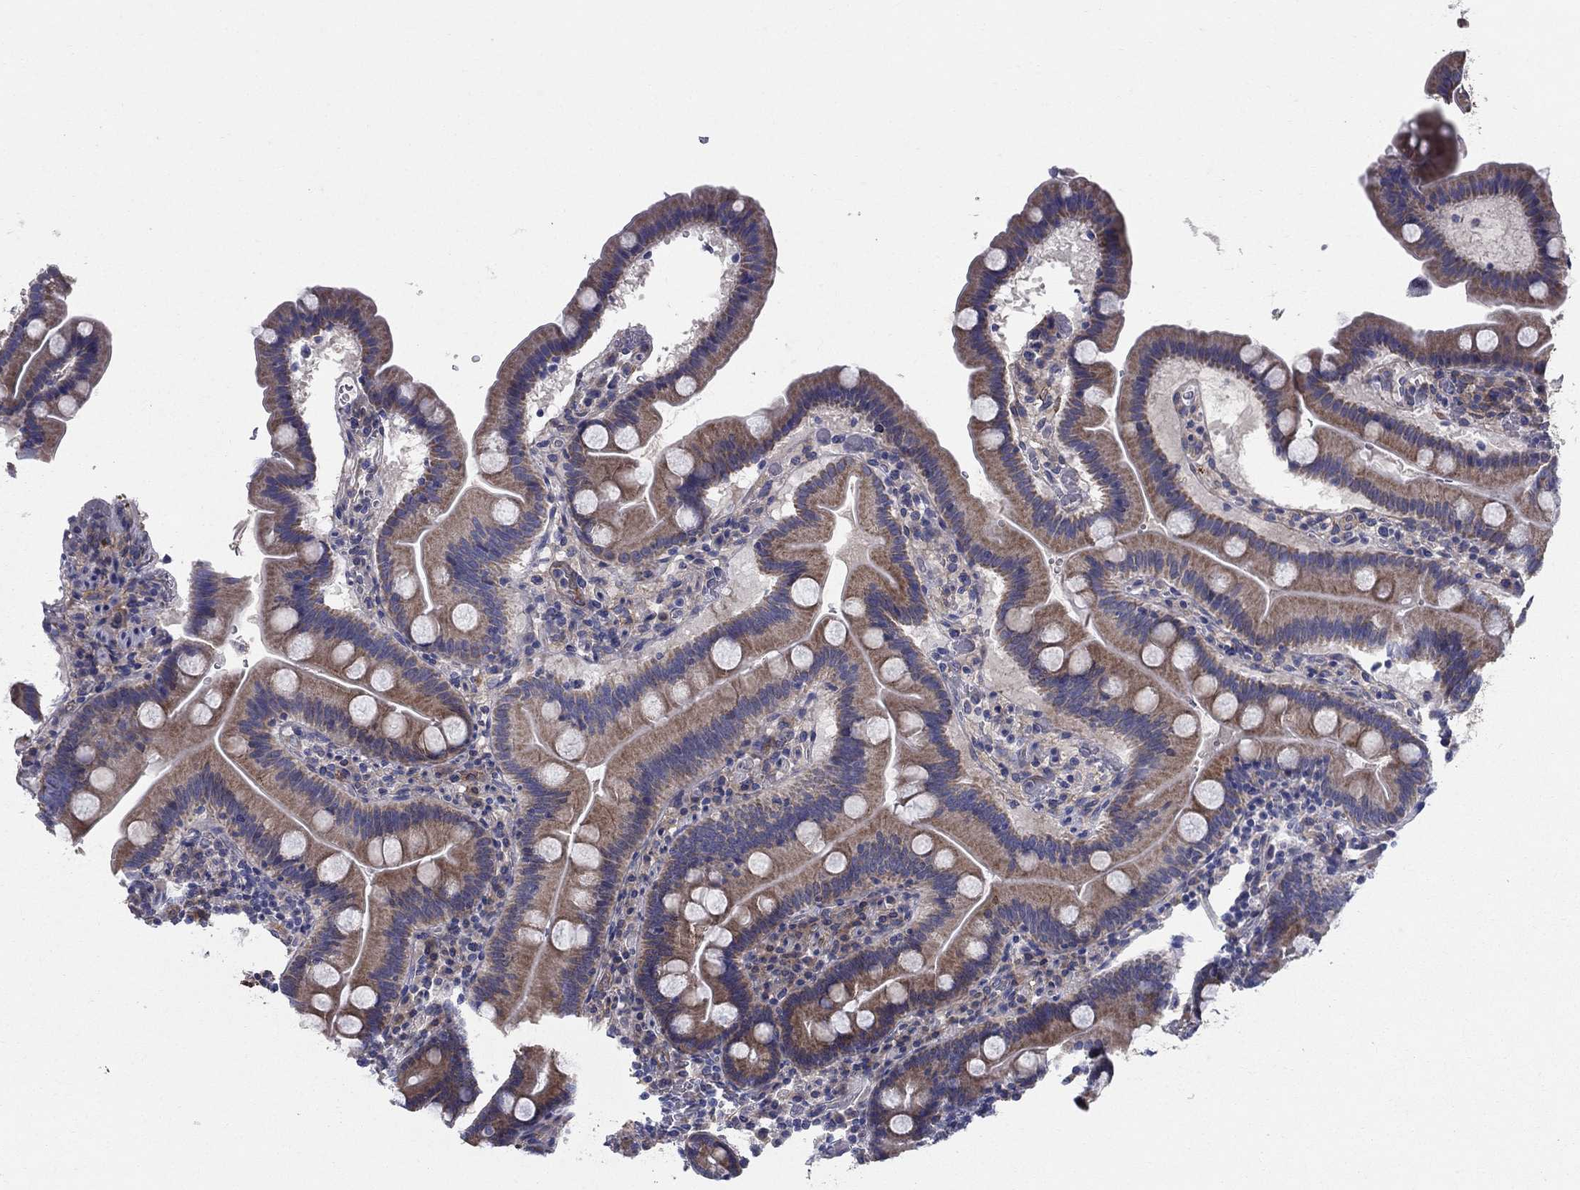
{"staining": {"intensity": "moderate", "quantity": "25%-75%", "location": "cytoplasmic/membranous"}, "tissue": "duodenum", "cell_type": "Glandular cells", "image_type": "normal", "snomed": [{"axis": "morphology", "description": "Normal tissue, NOS"}, {"axis": "topography", "description": "Duodenum"}], "caption": "A medium amount of moderate cytoplasmic/membranous expression is present in approximately 25%-75% of glandular cells in benign duodenum.", "gene": "EMP2", "patient": {"sex": "male", "age": 59}}